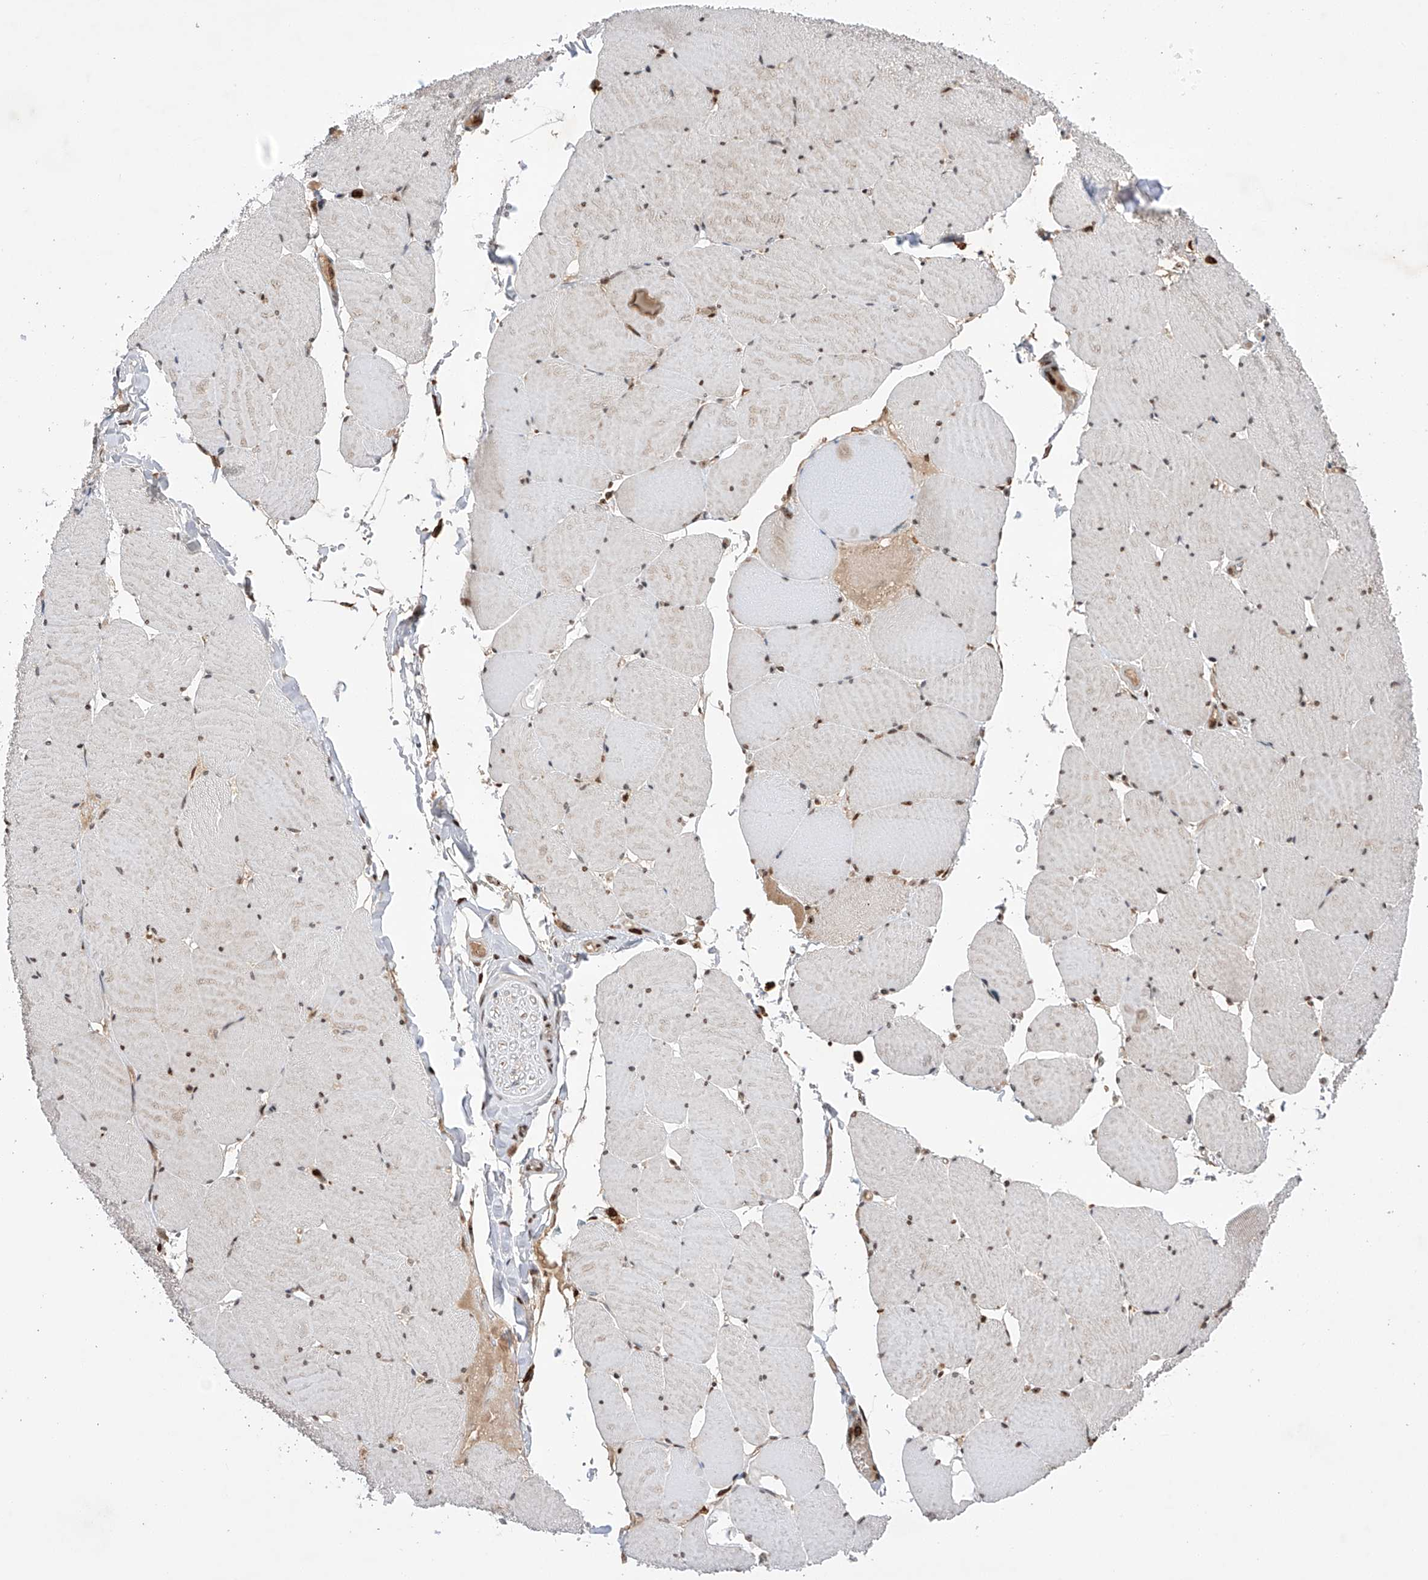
{"staining": {"intensity": "moderate", "quantity": "25%-75%", "location": "cytoplasmic/membranous,nuclear"}, "tissue": "skeletal muscle", "cell_type": "Myocytes", "image_type": "normal", "snomed": [{"axis": "morphology", "description": "Normal tissue, NOS"}, {"axis": "topography", "description": "Skeletal muscle"}, {"axis": "topography", "description": "Head-Neck"}], "caption": "High-power microscopy captured an immunohistochemistry photomicrograph of normal skeletal muscle, revealing moderate cytoplasmic/membranous,nuclear positivity in approximately 25%-75% of myocytes.", "gene": "ZNF280D", "patient": {"sex": "male", "age": 66}}